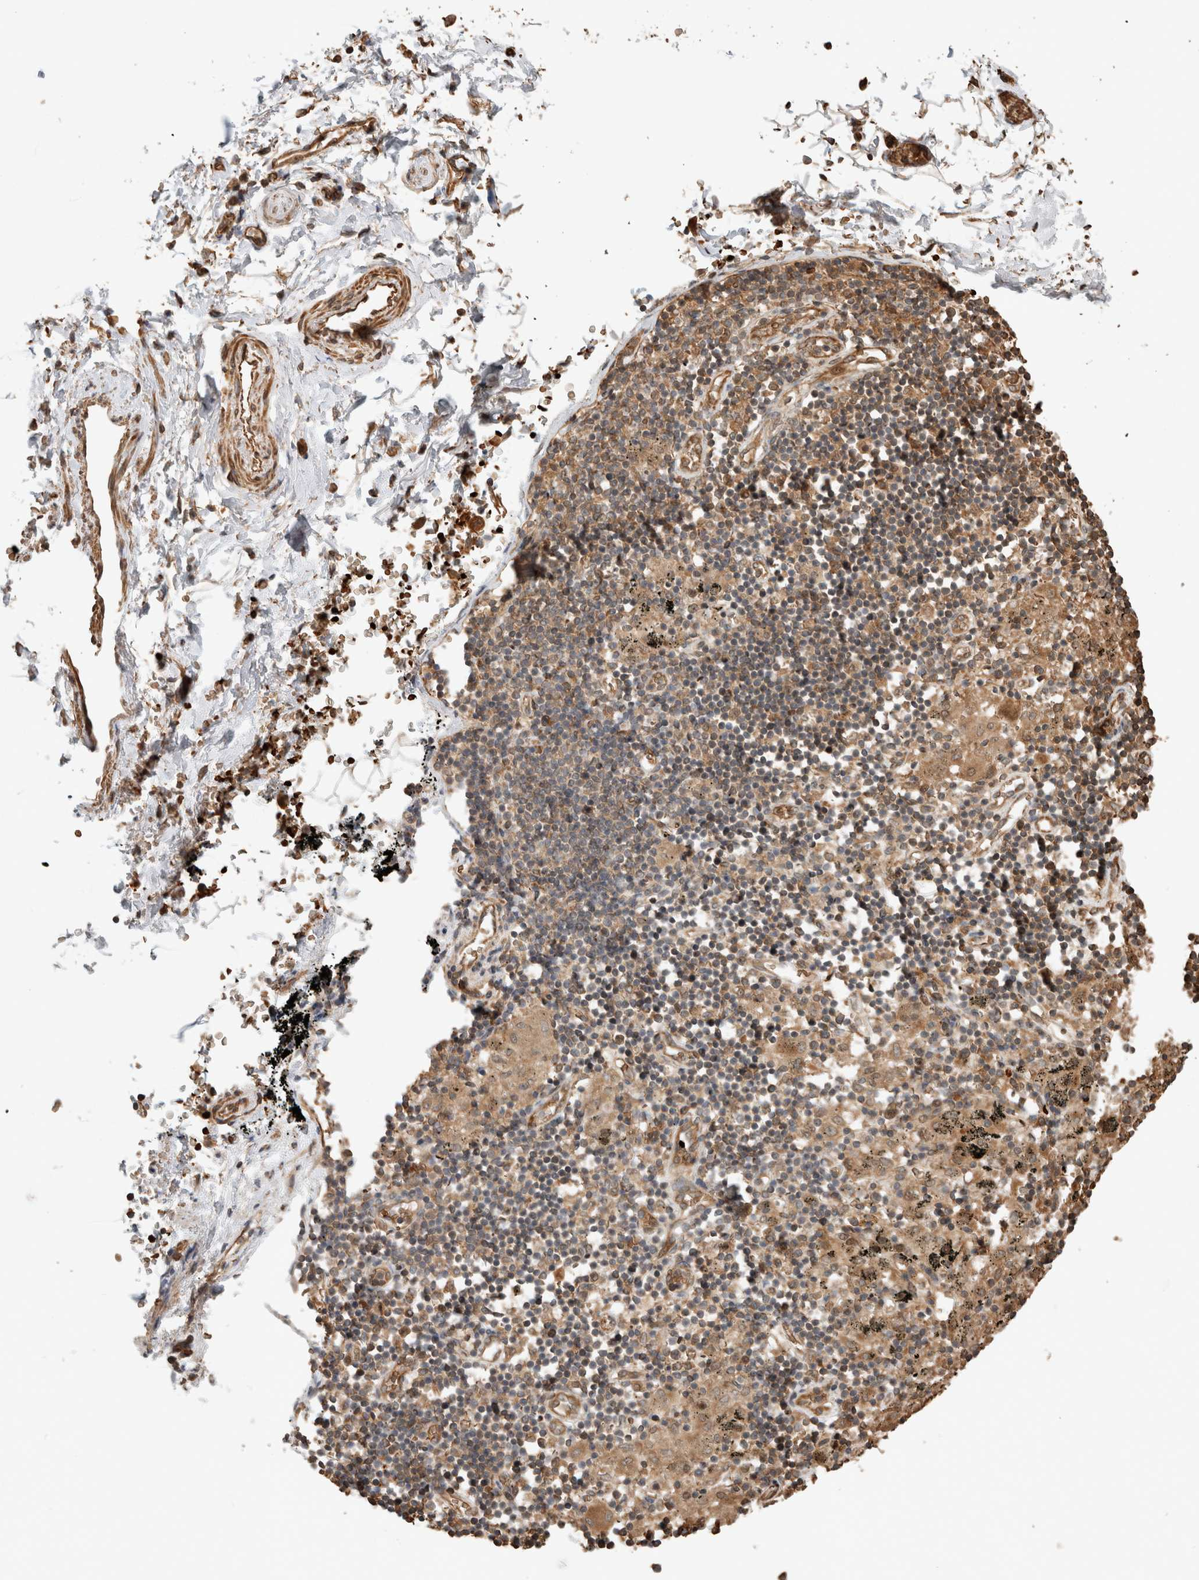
{"staining": {"intensity": "weak", "quantity": ">75%", "location": "cytoplasmic/membranous"}, "tissue": "soft tissue", "cell_type": "Fibroblasts", "image_type": "normal", "snomed": [{"axis": "morphology", "description": "Normal tissue, NOS"}, {"axis": "topography", "description": "Cartilage tissue"}, {"axis": "topography", "description": "Lung"}], "caption": "A brown stain shows weak cytoplasmic/membranous staining of a protein in fibroblasts of benign human soft tissue.", "gene": "OTUD6B", "patient": {"sex": "female", "age": 77}}